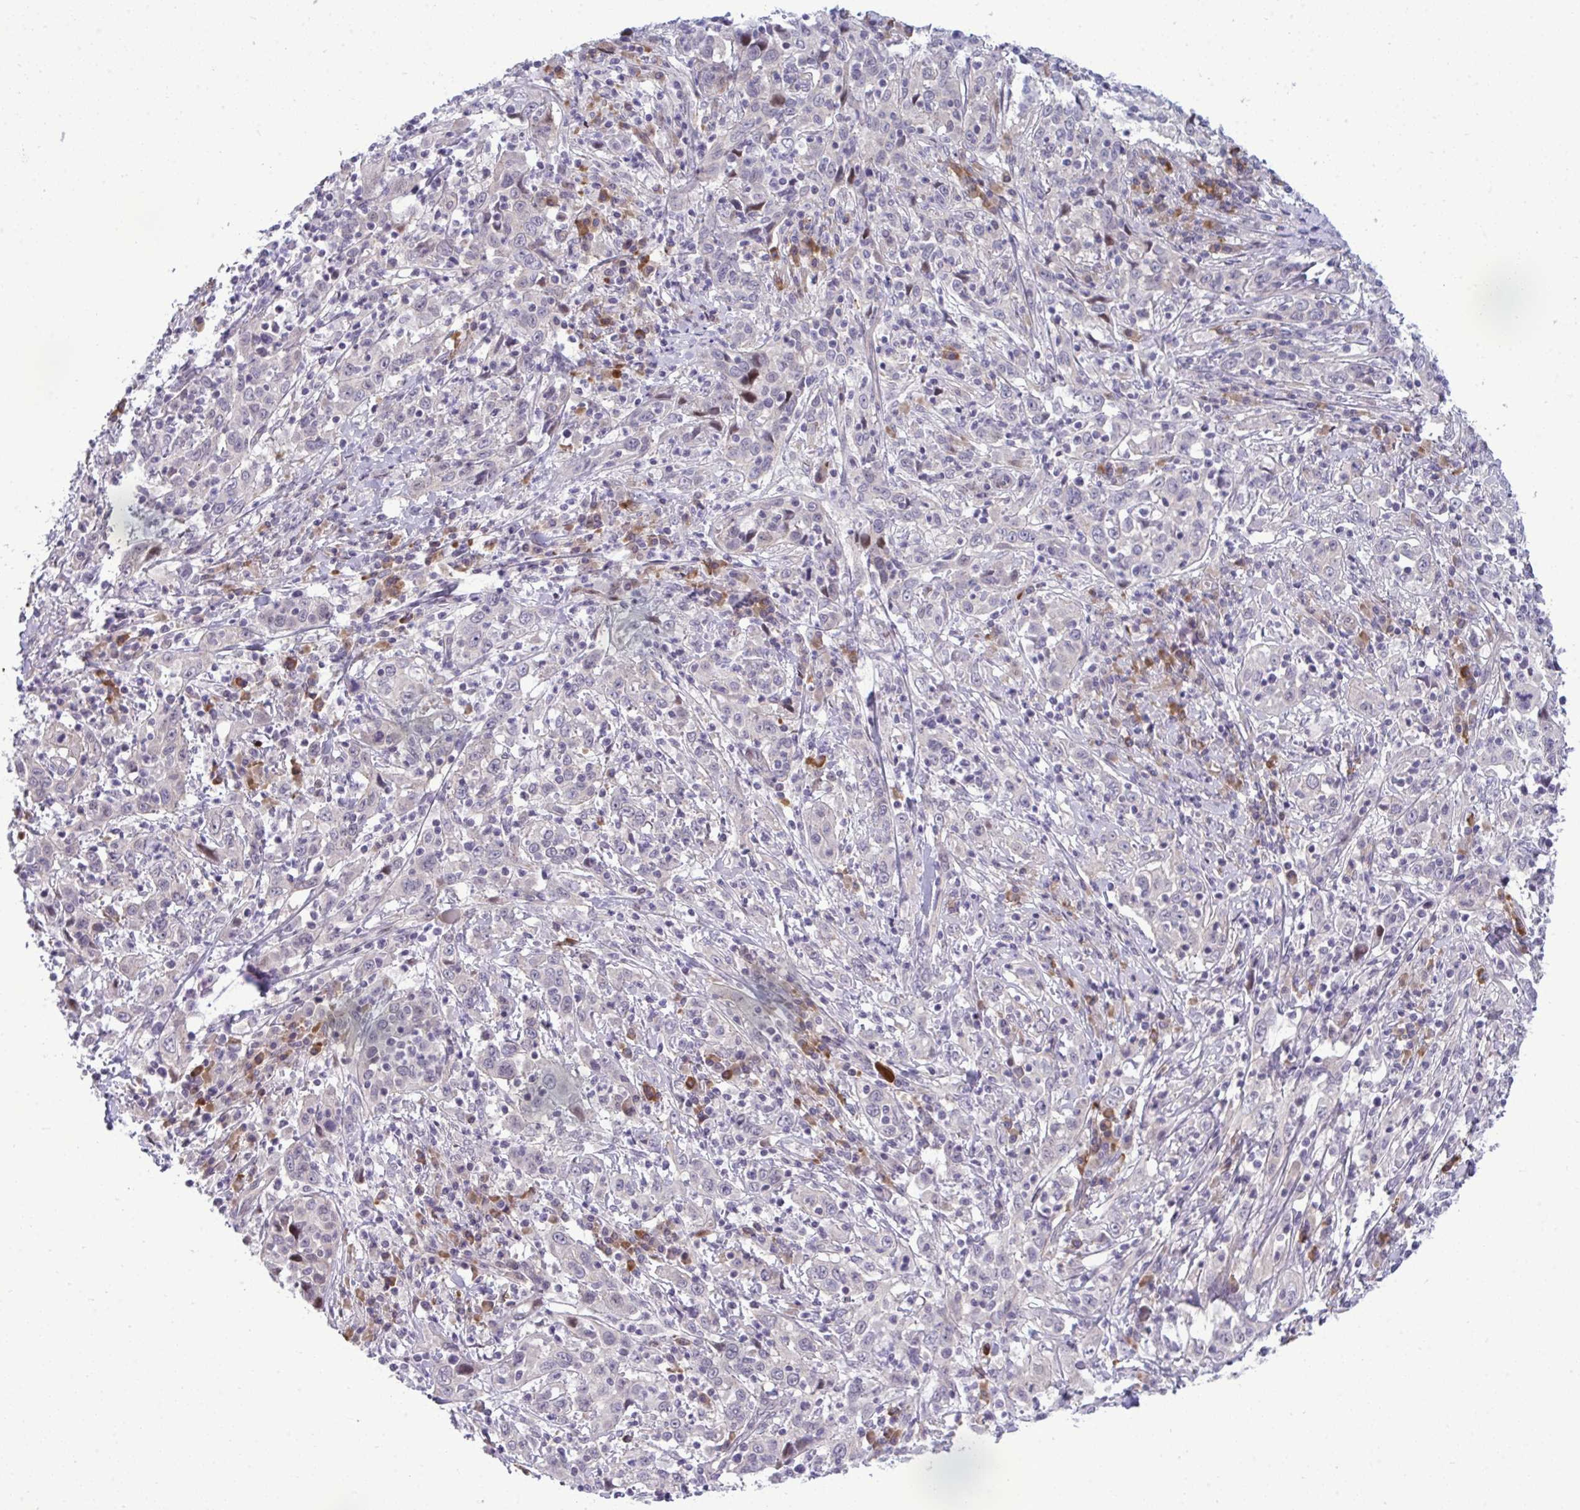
{"staining": {"intensity": "negative", "quantity": "none", "location": "none"}, "tissue": "cervical cancer", "cell_type": "Tumor cells", "image_type": "cancer", "snomed": [{"axis": "morphology", "description": "Squamous cell carcinoma, NOS"}, {"axis": "topography", "description": "Cervix"}], "caption": "A micrograph of cervical cancer stained for a protein reveals no brown staining in tumor cells.", "gene": "TAB1", "patient": {"sex": "female", "age": 46}}